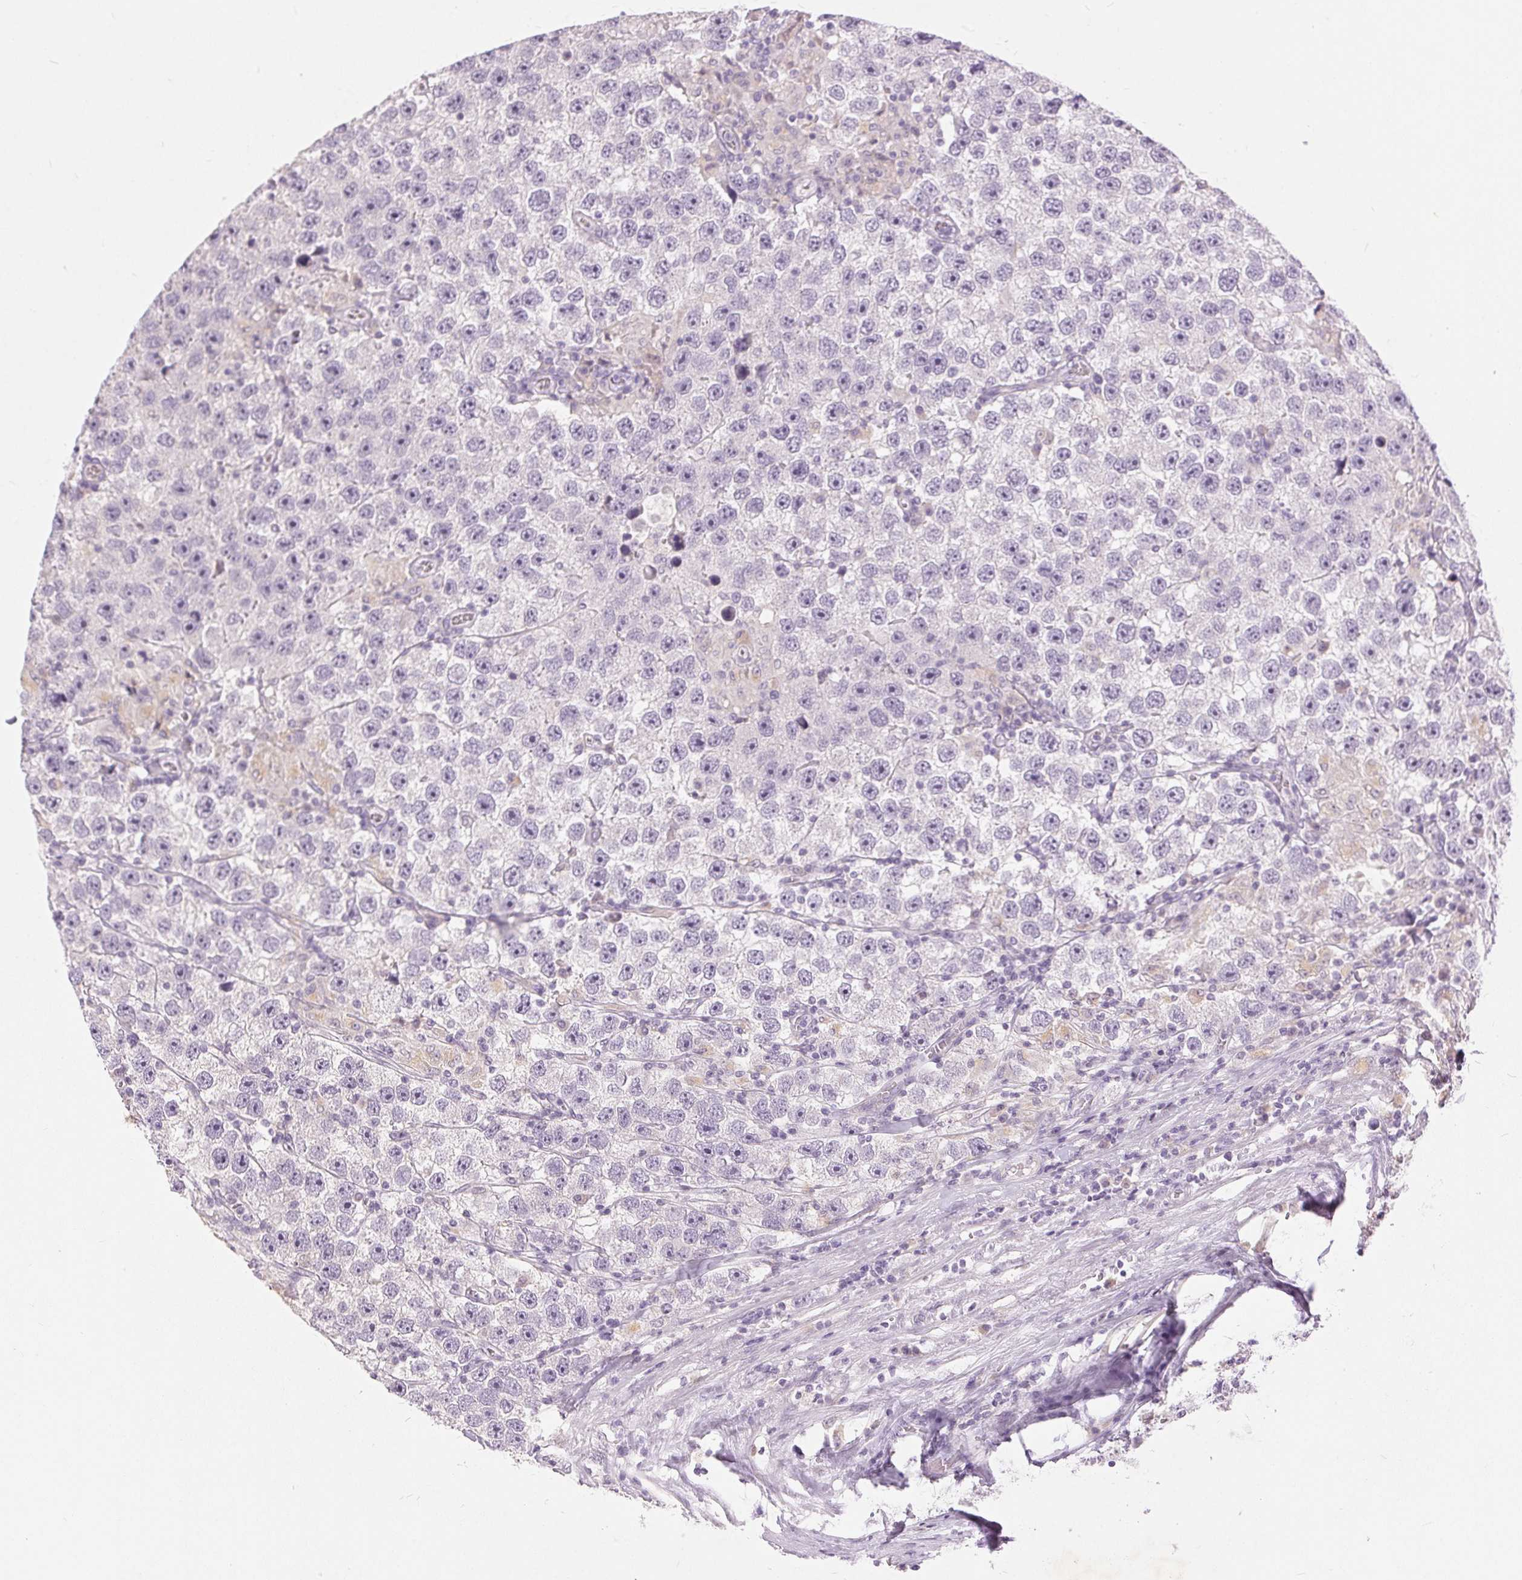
{"staining": {"intensity": "negative", "quantity": "none", "location": "none"}, "tissue": "testis cancer", "cell_type": "Tumor cells", "image_type": "cancer", "snomed": [{"axis": "morphology", "description": "Seminoma, NOS"}, {"axis": "topography", "description": "Testis"}], "caption": "This histopathology image is of seminoma (testis) stained with immunohistochemistry (IHC) to label a protein in brown with the nuclei are counter-stained blue. There is no positivity in tumor cells.", "gene": "DSG3", "patient": {"sex": "male", "age": 26}}